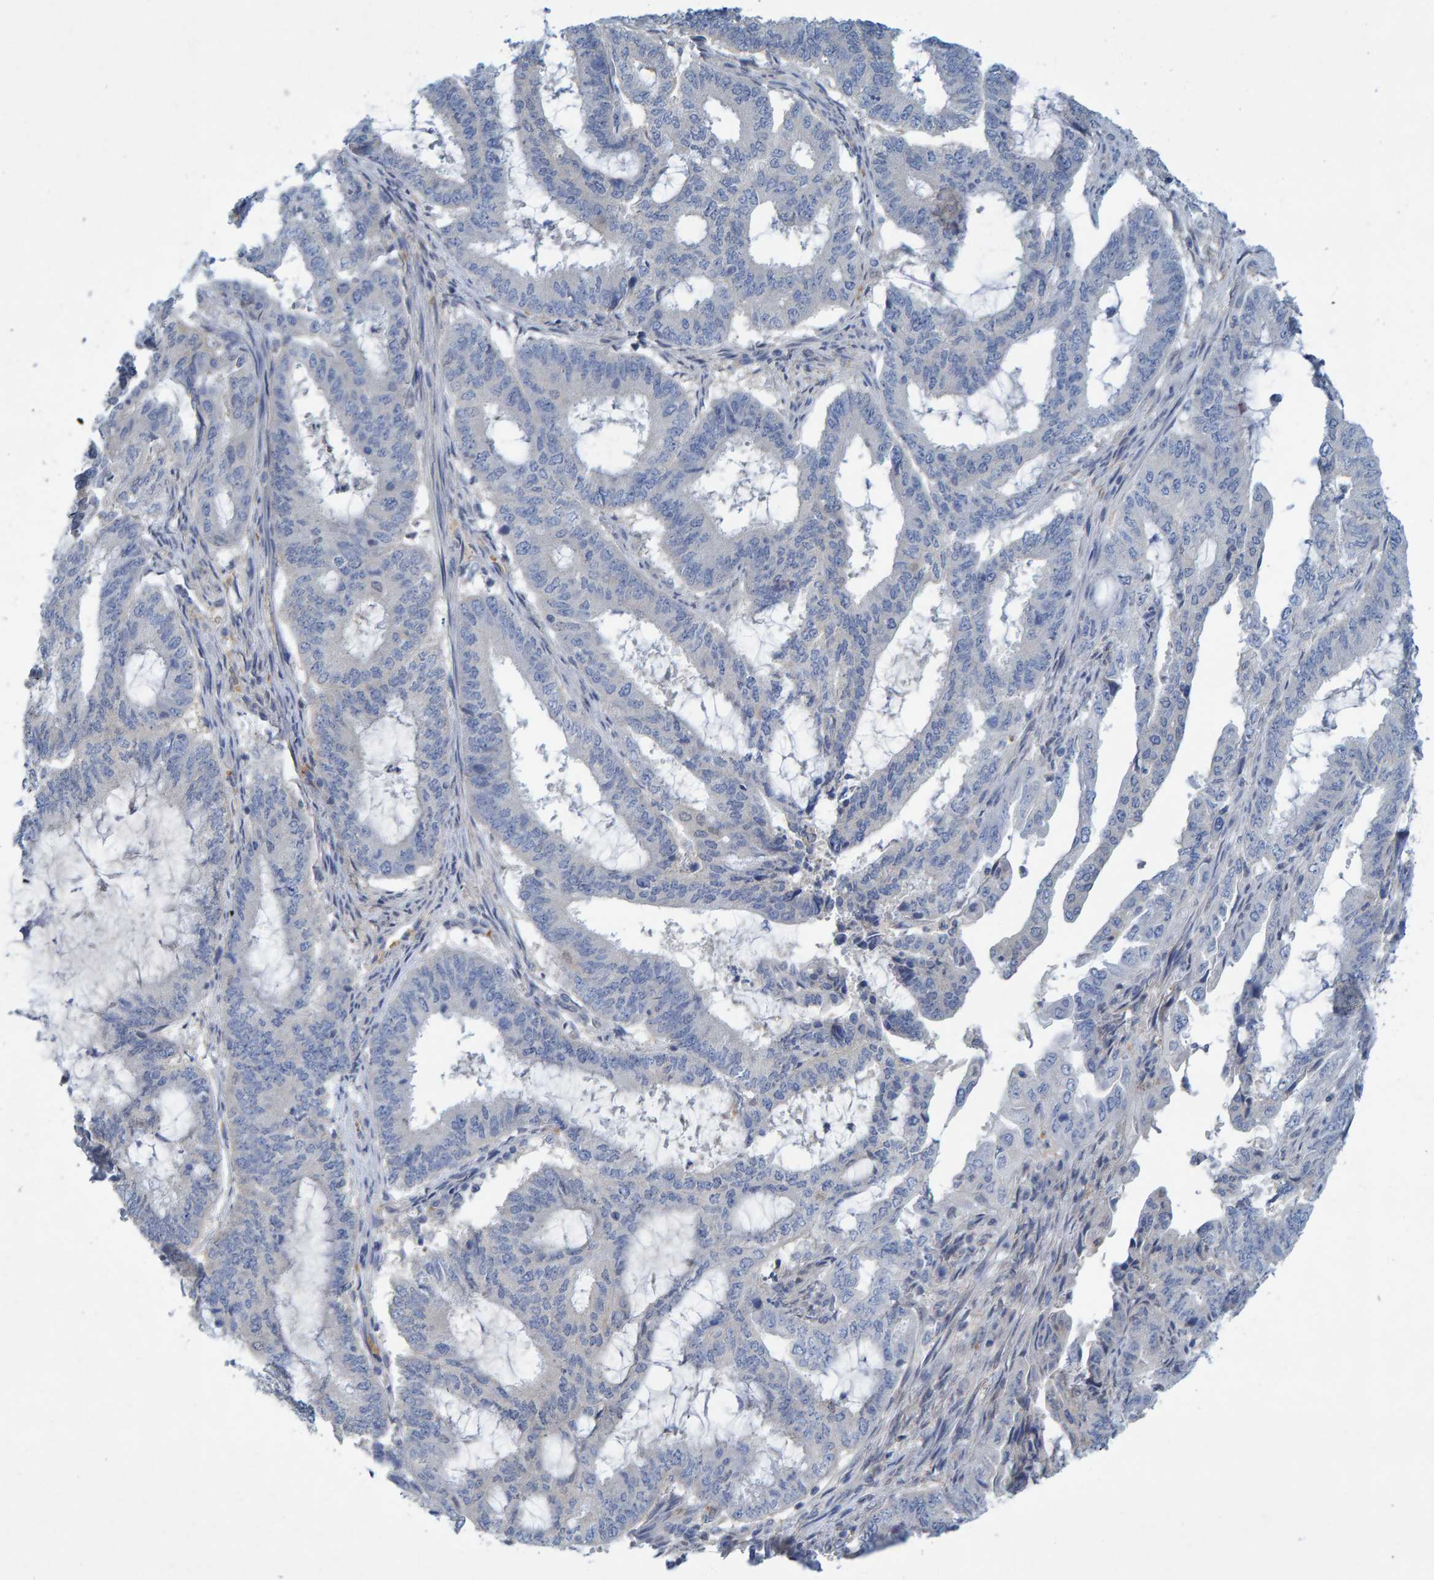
{"staining": {"intensity": "negative", "quantity": "none", "location": "none"}, "tissue": "endometrial cancer", "cell_type": "Tumor cells", "image_type": "cancer", "snomed": [{"axis": "morphology", "description": "Adenocarcinoma, NOS"}, {"axis": "topography", "description": "Endometrium"}], "caption": "A histopathology image of human endometrial cancer (adenocarcinoma) is negative for staining in tumor cells. (DAB (3,3'-diaminobenzidine) immunohistochemistry (IHC) visualized using brightfield microscopy, high magnification).", "gene": "ALAD", "patient": {"sex": "female", "age": 51}}